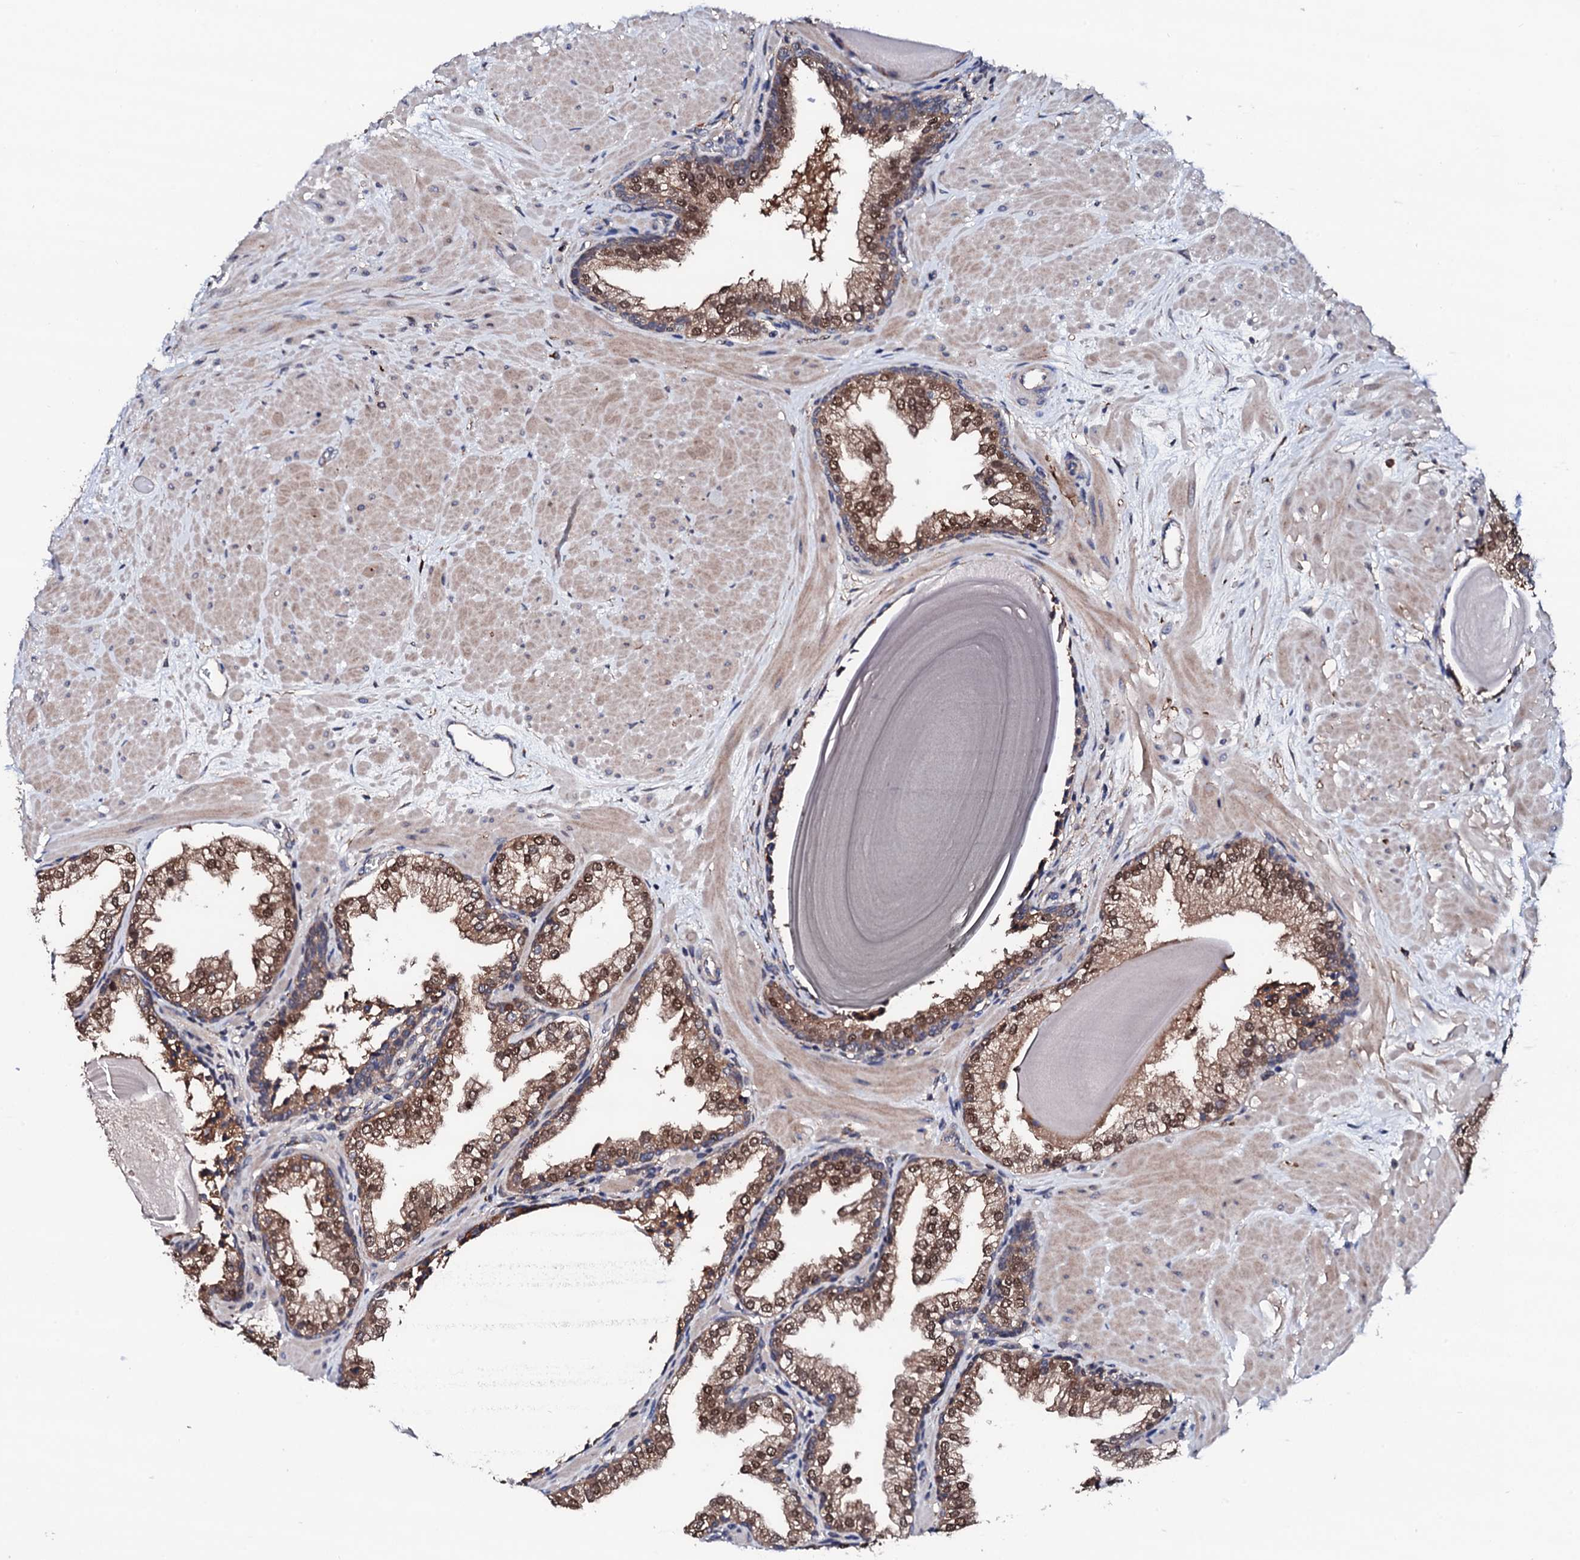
{"staining": {"intensity": "moderate", "quantity": ">75%", "location": "cytoplasmic/membranous,nuclear"}, "tissue": "prostate", "cell_type": "Glandular cells", "image_type": "normal", "snomed": [{"axis": "morphology", "description": "Normal tissue, NOS"}, {"axis": "topography", "description": "Prostate"}], "caption": "Moderate cytoplasmic/membranous,nuclear expression for a protein is seen in approximately >75% of glandular cells of benign prostate using immunohistochemistry (IHC).", "gene": "EDC3", "patient": {"sex": "male", "age": 48}}